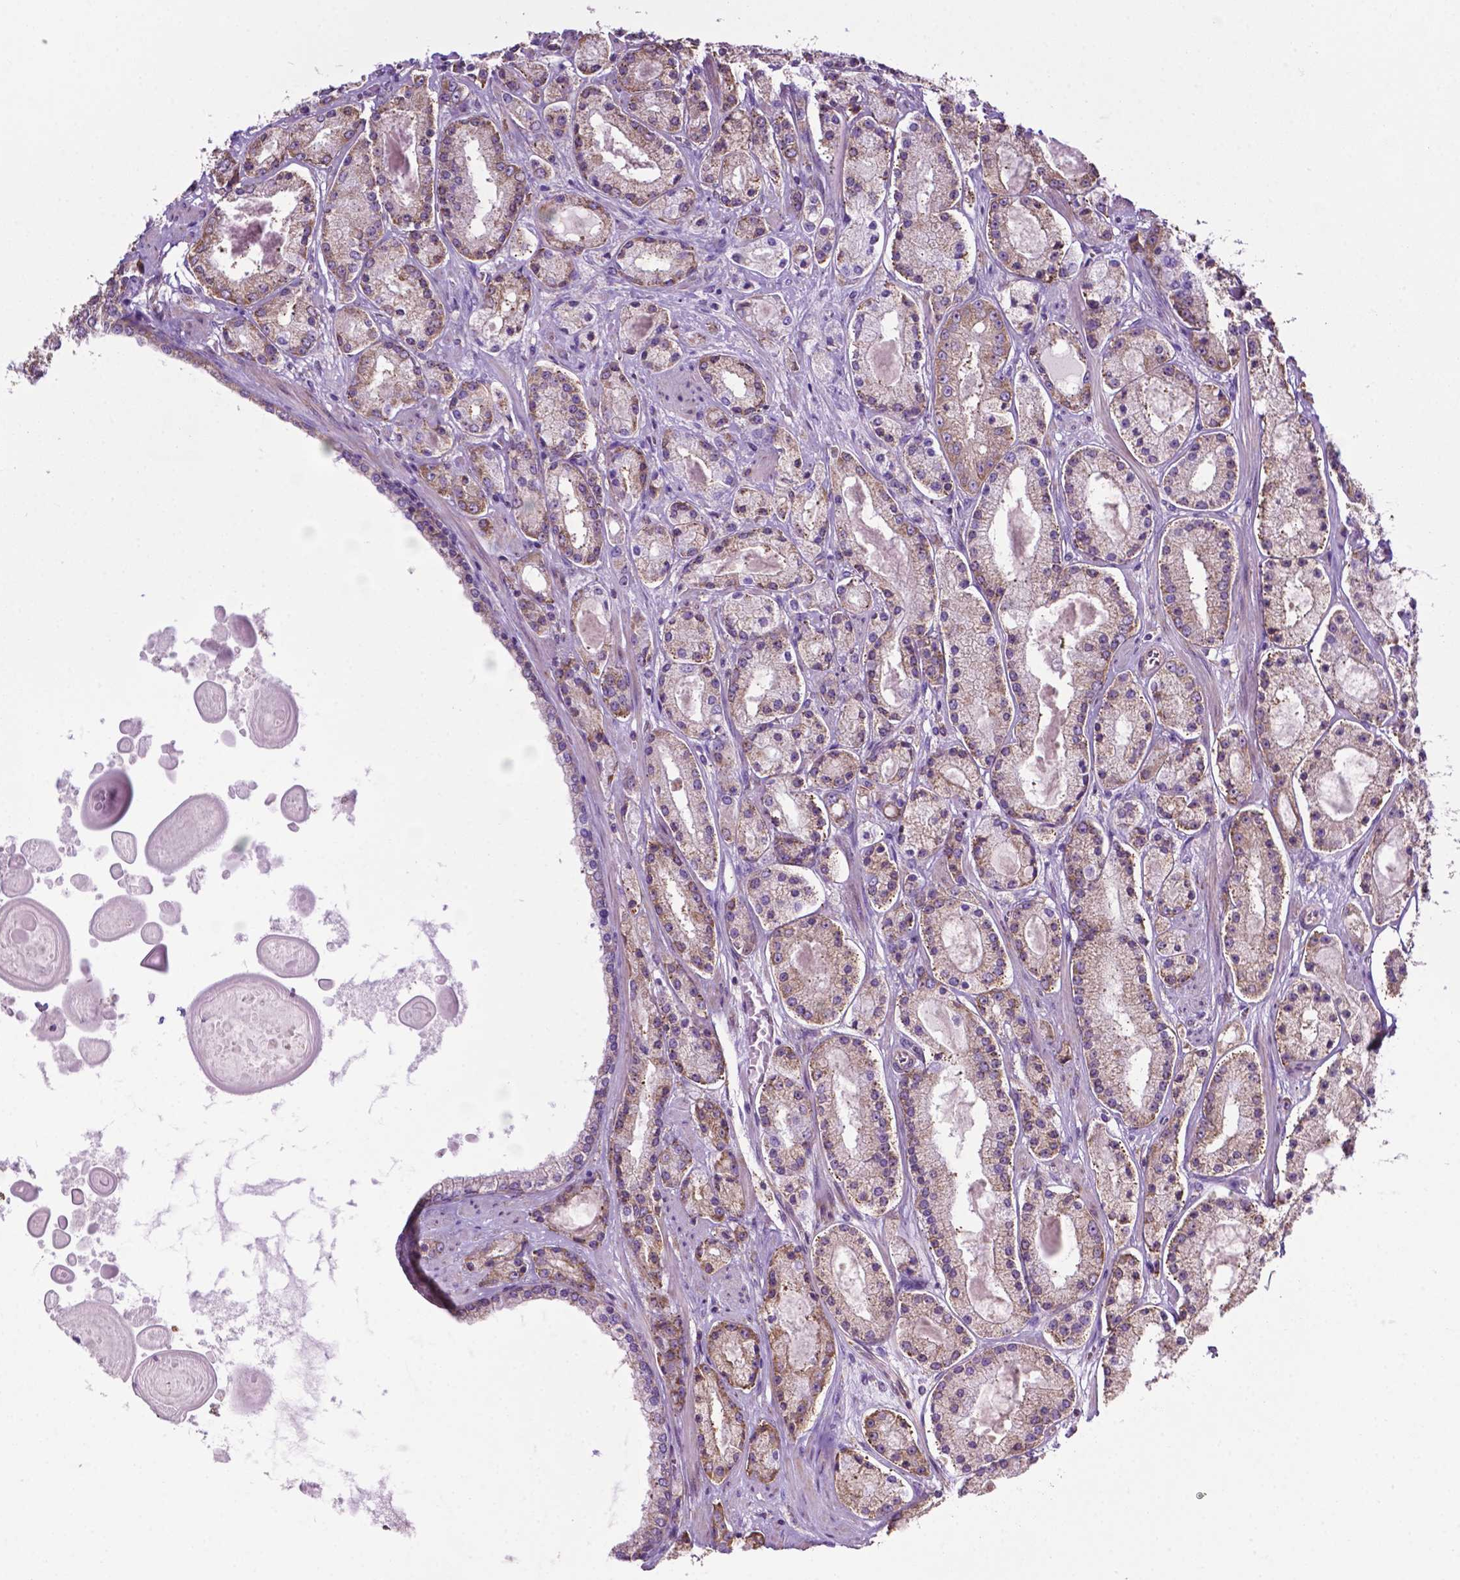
{"staining": {"intensity": "moderate", "quantity": "25%-75%", "location": "cytoplasmic/membranous"}, "tissue": "prostate cancer", "cell_type": "Tumor cells", "image_type": "cancer", "snomed": [{"axis": "morphology", "description": "Adenocarcinoma, High grade"}, {"axis": "topography", "description": "Prostate"}], "caption": "Adenocarcinoma (high-grade) (prostate) stained for a protein shows moderate cytoplasmic/membranous positivity in tumor cells. (Brightfield microscopy of DAB IHC at high magnification).", "gene": "RPL29", "patient": {"sex": "male", "age": 67}}